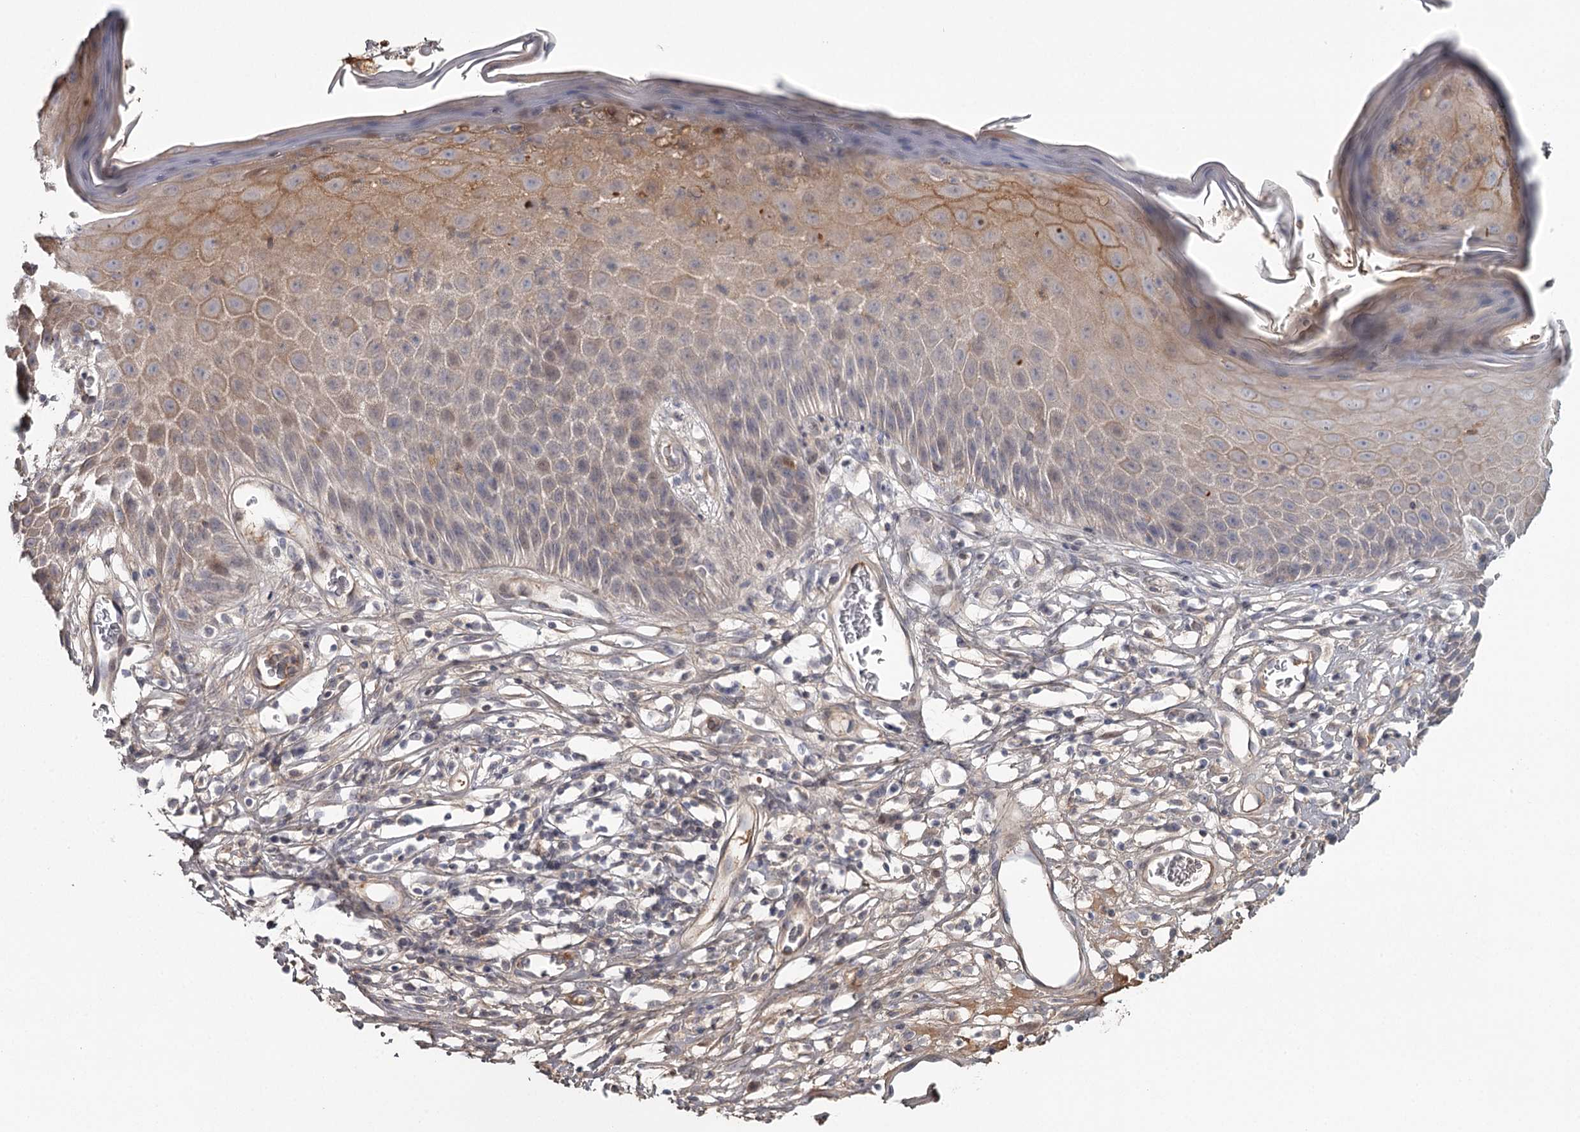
{"staining": {"intensity": "moderate", "quantity": "25%-75%", "location": "cytoplasmic/membranous"}, "tissue": "skin", "cell_type": "Epidermal cells", "image_type": "normal", "snomed": [{"axis": "morphology", "description": "Normal tissue, NOS"}, {"axis": "topography", "description": "Vulva"}], "caption": "High-magnification brightfield microscopy of normal skin stained with DAB (brown) and counterstained with hematoxylin (blue). epidermal cells exhibit moderate cytoplasmic/membranous expression is identified in approximately25%-75% of cells.", "gene": "DHRS9", "patient": {"sex": "female", "age": 68}}